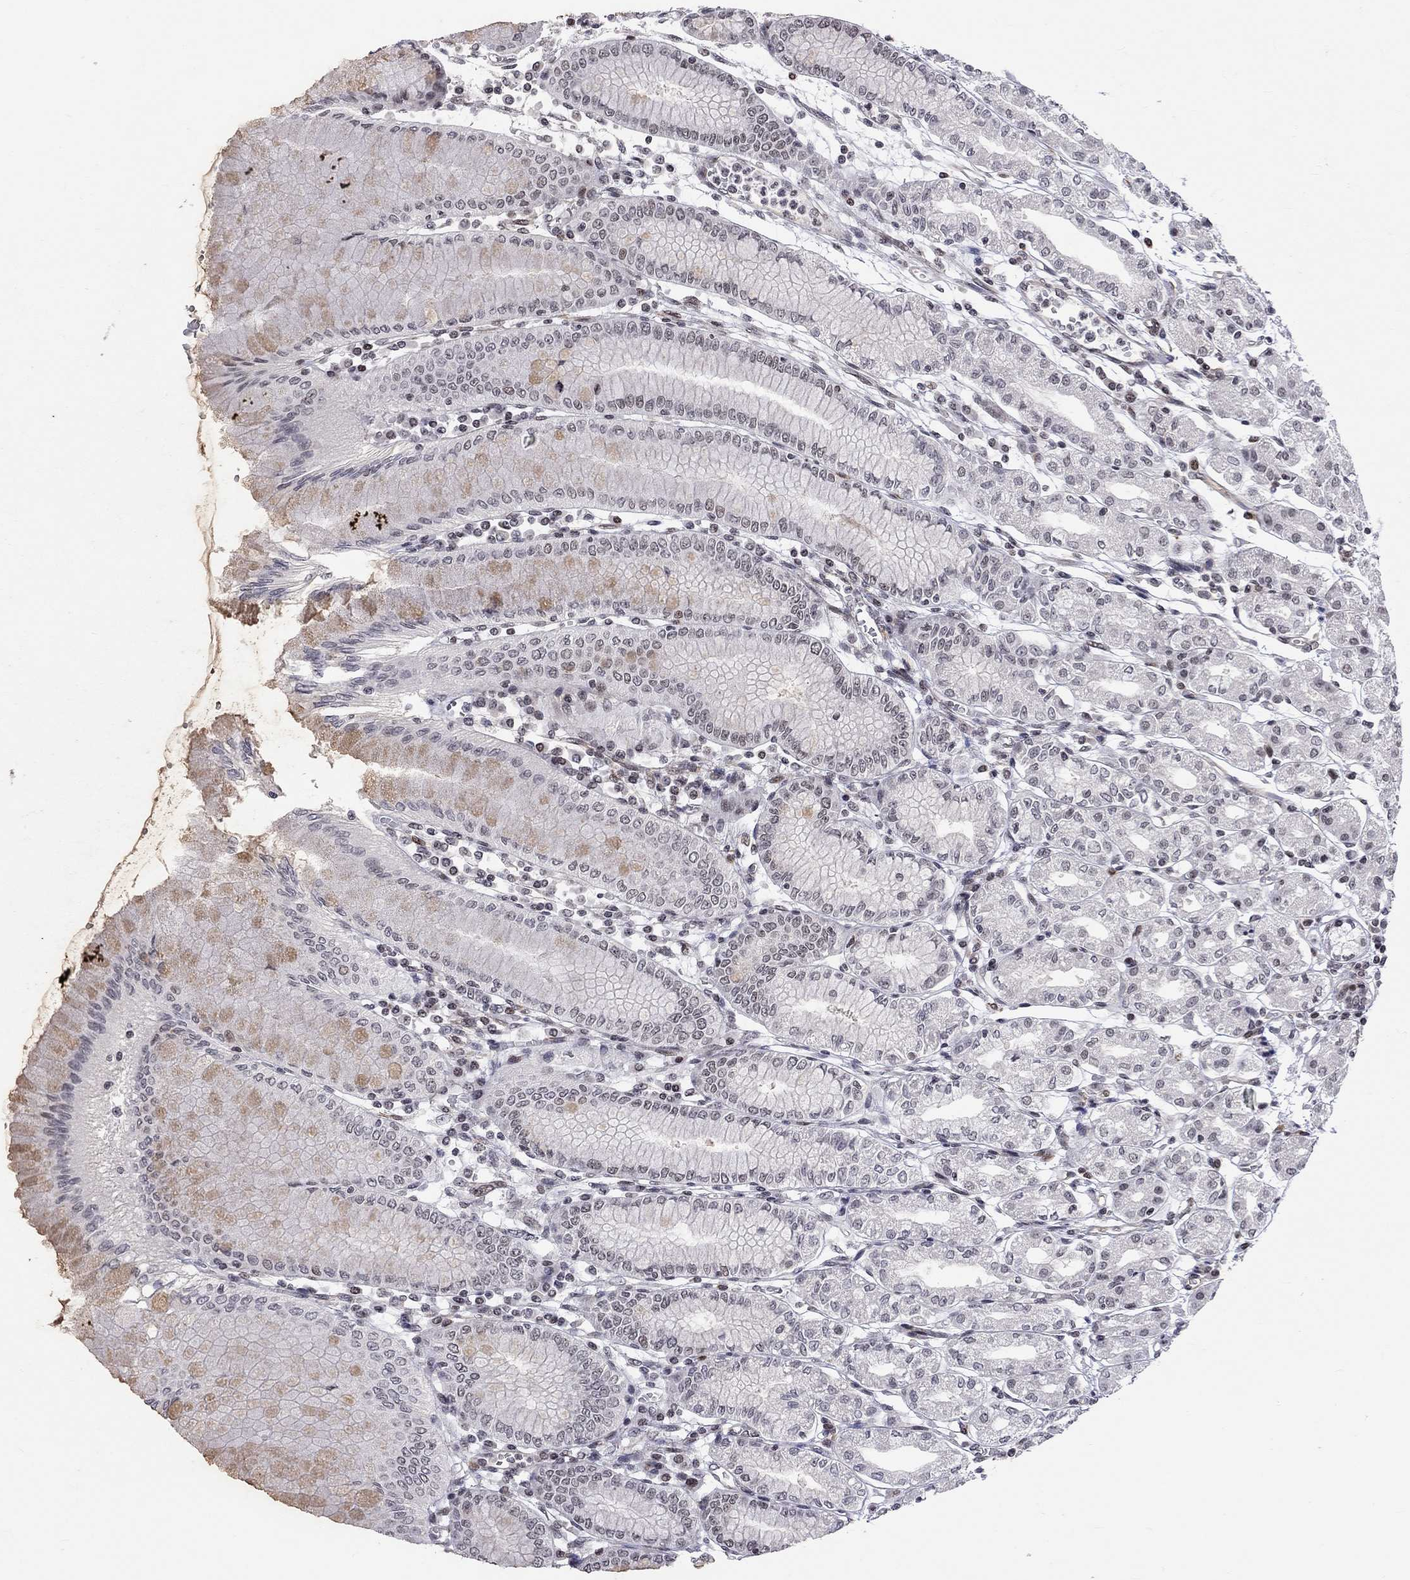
{"staining": {"intensity": "weak", "quantity": "25%-75%", "location": "cytoplasmic/membranous"}, "tissue": "stomach", "cell_type": "Glandular cells", "image_type": "normal", "snomed": [{"axis": "morphology", "description": "Normal tissue, NOS"}, {"axis": "topography", "description": "Skeletal muscle"}, {"axis": "topography", "description": "Stomach"}], "caption": "IHC image of benign stomach stained for a protein (brown), which reveals low levels of weak cytoplasmic/membranous expression in approximately 25%-75% of glandular cells.", "gene": "MTNR1B", "patient": {"sex": "female", "age": 57}}